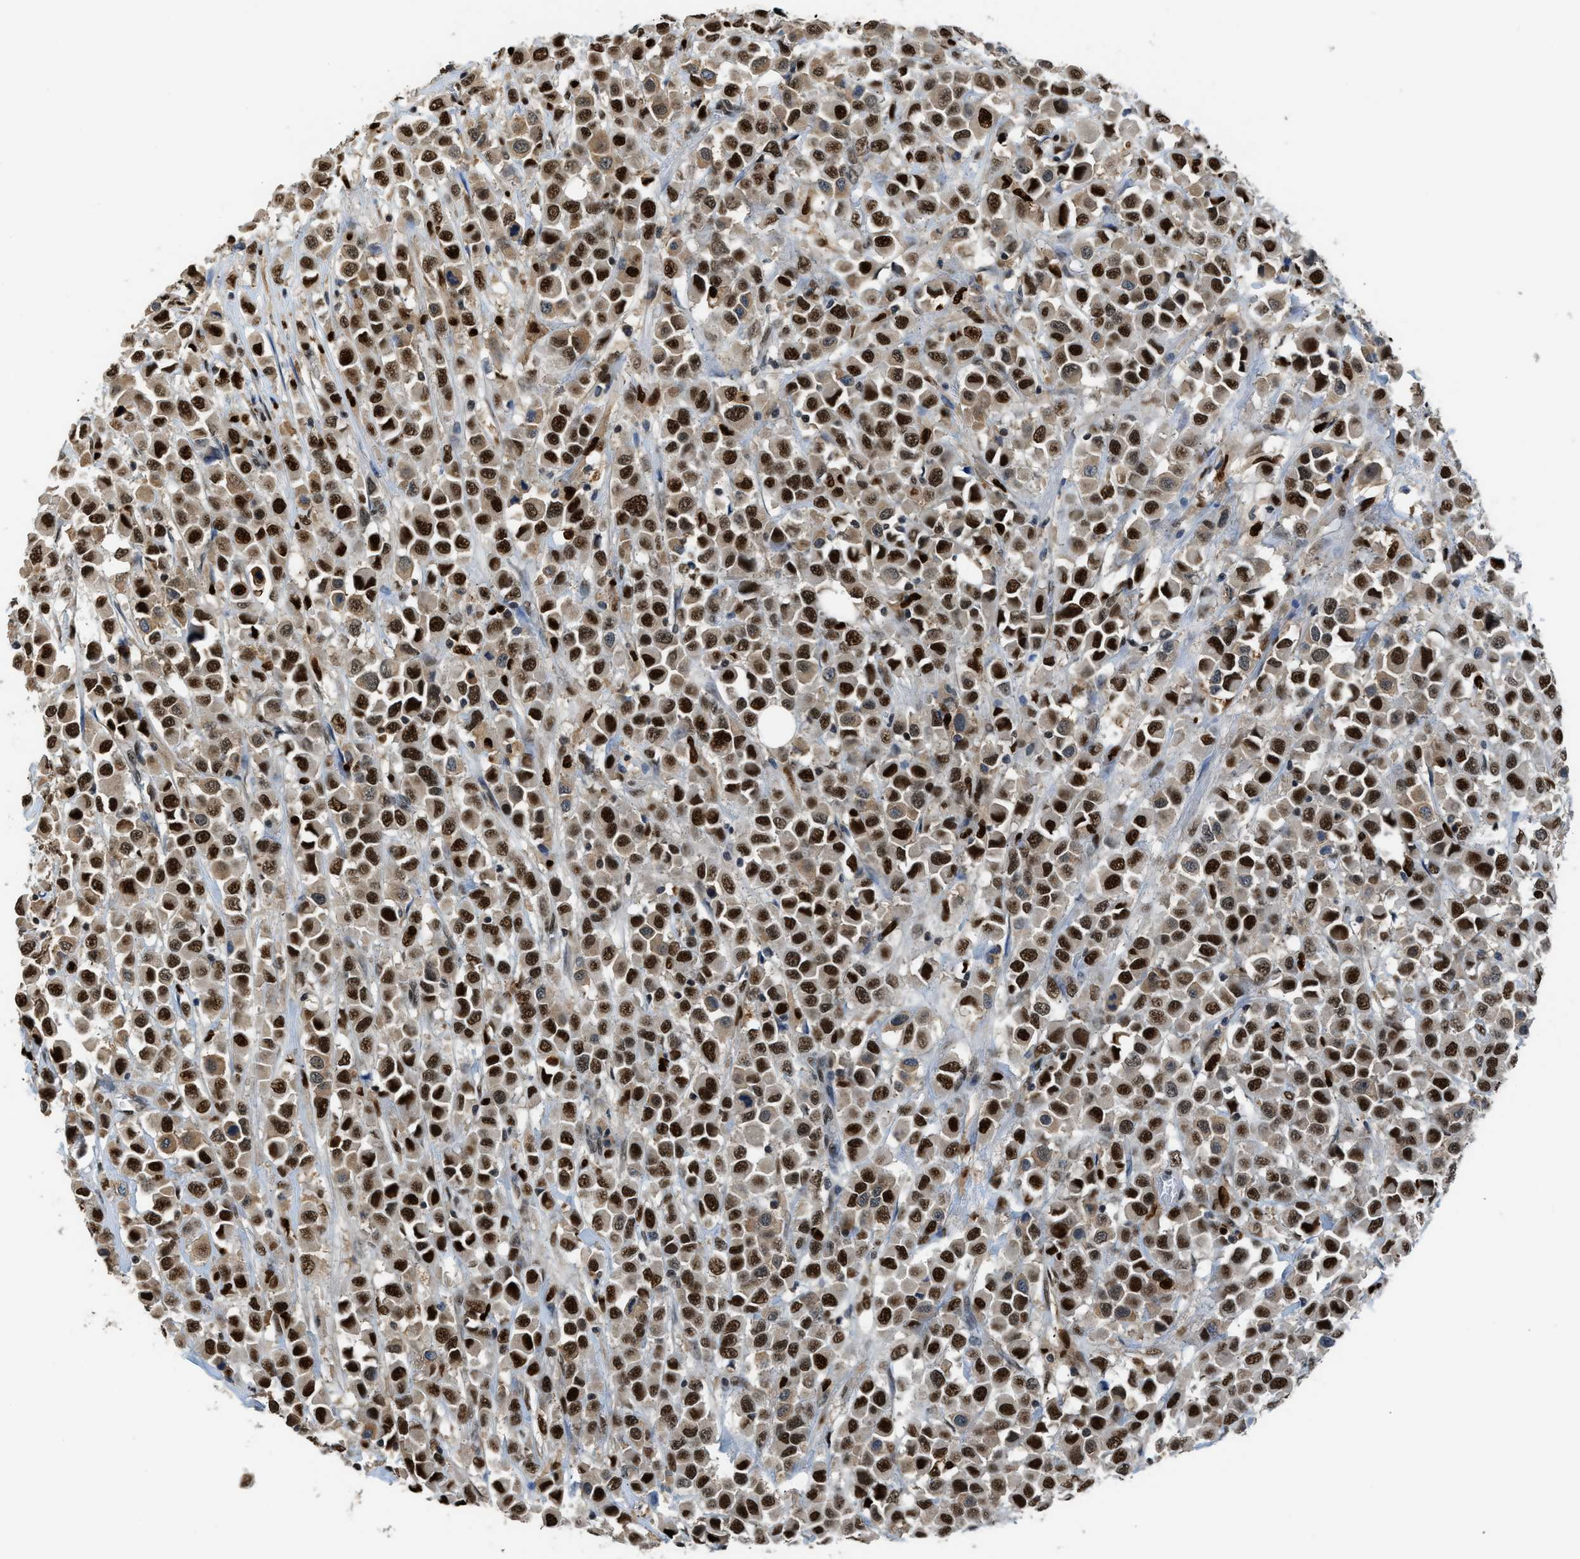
{"staining": {"intensity": "strong", "quantity": ">75%", "location": "cytoplasmic/membranous,nuclear"}, "tissue": "breast cancer", "cell_type": "Tumor cells", "image_type": "cancer", "snomed": [{"axis": "morphology", "description": "Duct carcinoma"}, {"axis": "topography", "description": "Breast"}], "caption": "About >75% of tumor cells in breast cancer (infiltrating ductal carcinoma) exhibit strong cytoplasmic/membranous and nuclear protein staining as visualized by brown immunohistochemical staining.", "gene": "ALX1", "patient": {"sex": "female", "age": 61}}